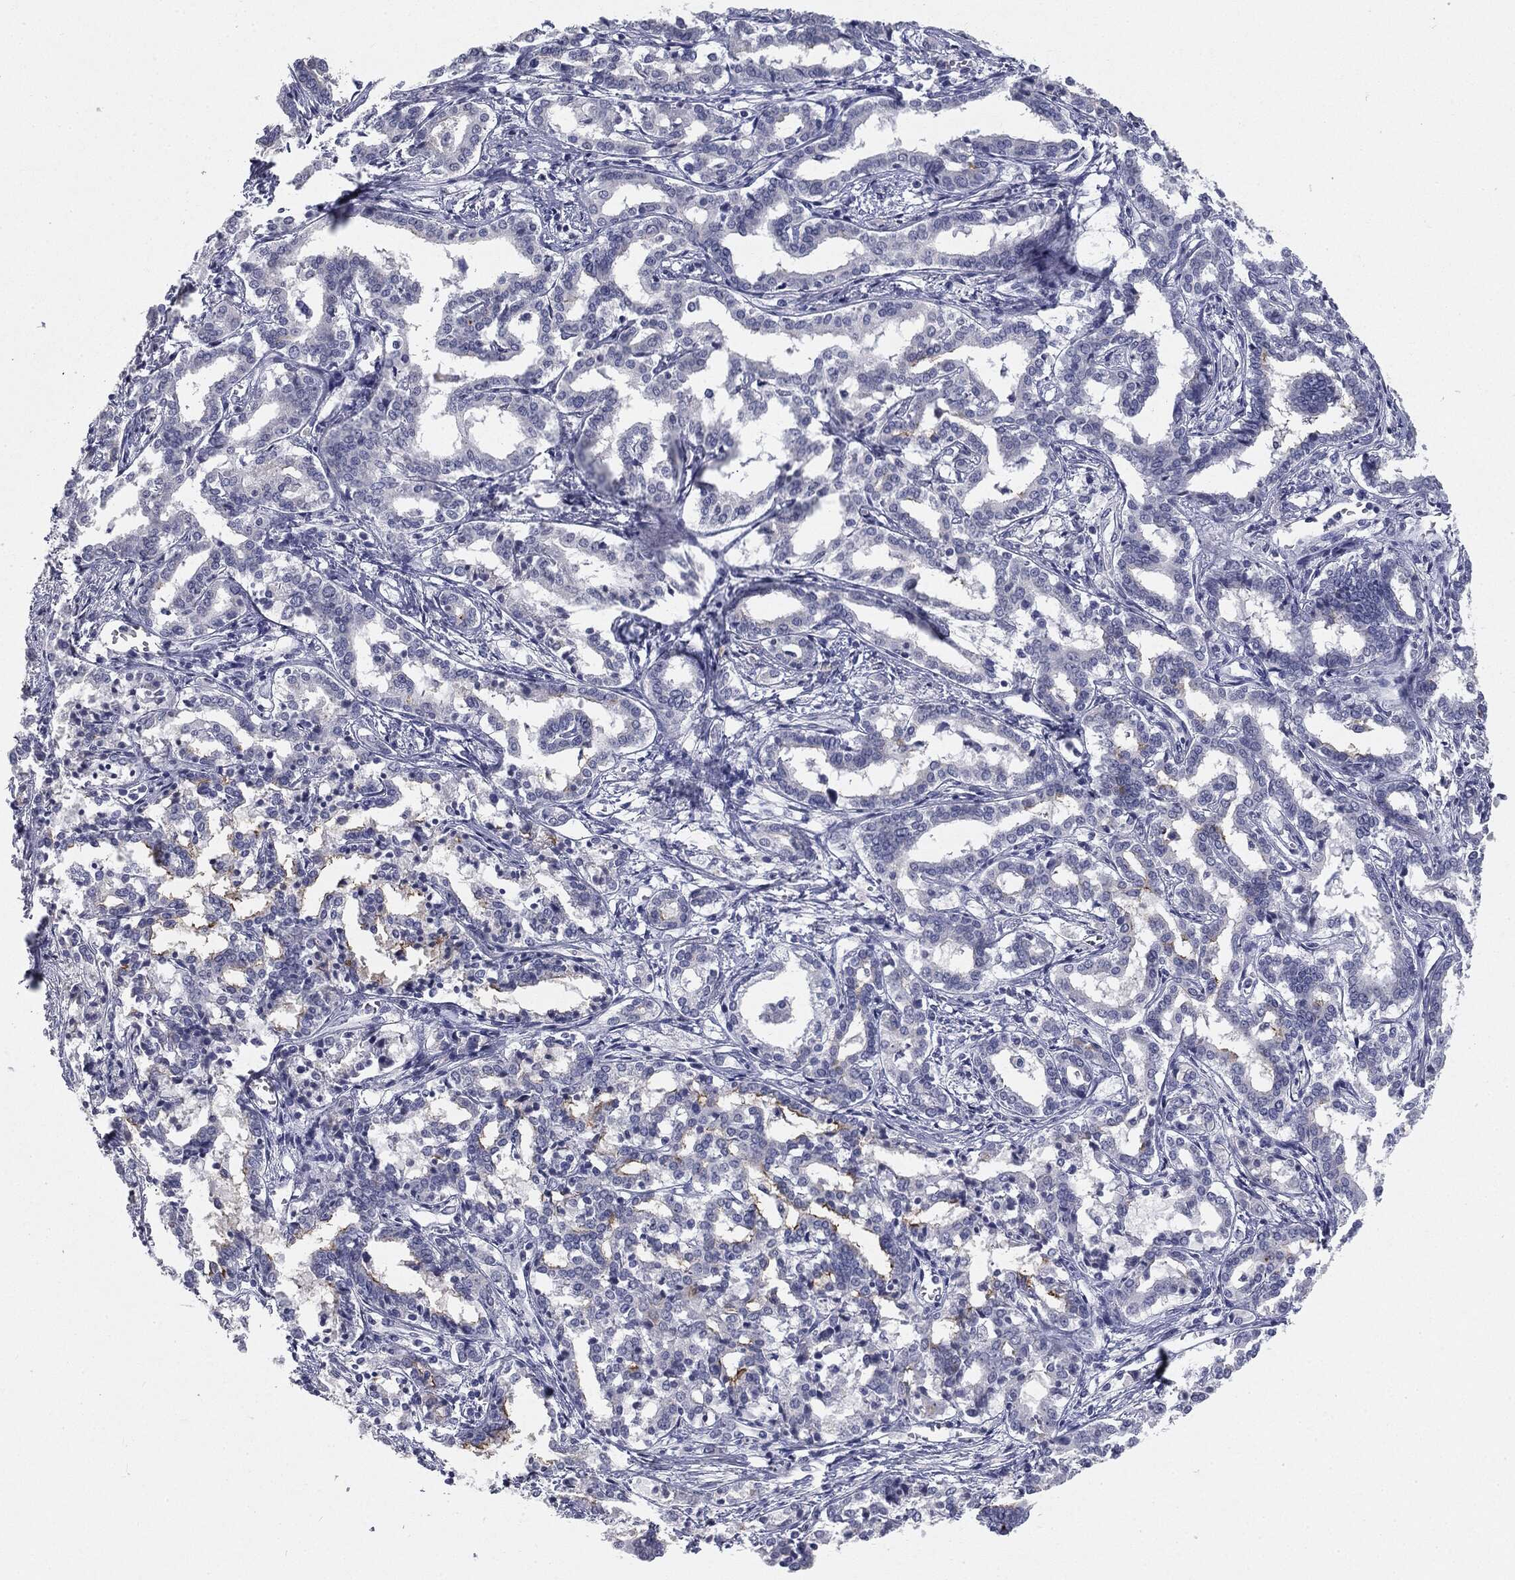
{"staining": {"intensity": "negative", "quantity": "none", "location": "none"}, "tissue": "liver cancer", "cell_type": "Tumor cells", "image_type": "cancer", "snomed": [{"axis": "morphology", "description": "Cholangiocarcinoma"}, {"axis": "topography", "description": "Liver"}], "caption": "Tumor cells show no significant protein expression in cholangiocarcinoma (liver). (Stains: DAB immunohistochemistry (IHC) with hematoxylin counter stain, Microscopy: brightfield microscopy at high magnification).", "gene": "MUC1", "patient": {"sex": "female", "age": 47}}